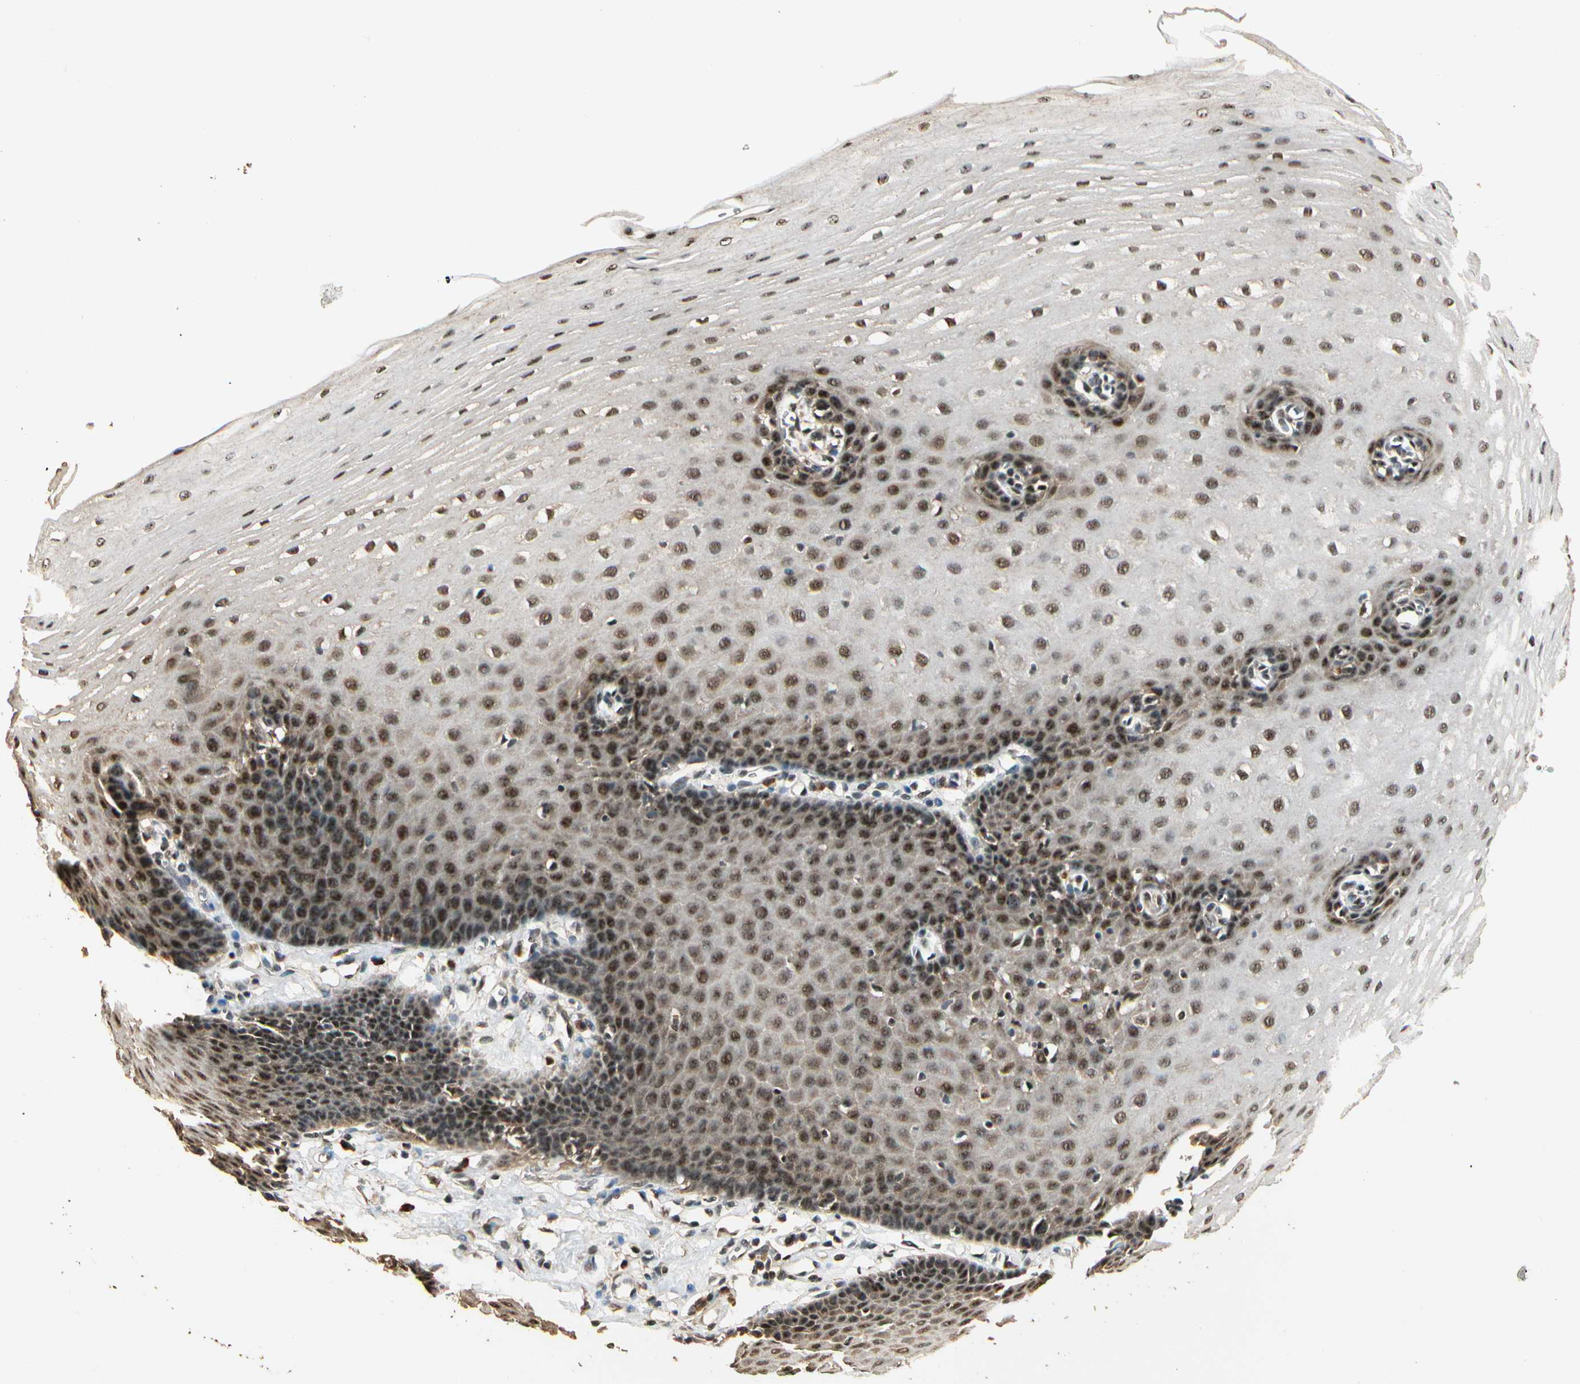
{"staining": {"intensity": "moderate", "quantity": ">75%", "location": "cytoplasmic/membranous,nuclear"}, "tissue": "esophagus", "cell_type": "Squamous epithelial cells", "image_type": "normal", "snomed": [{"axis": "morphology", "description": "Normal tissue, NOS"}, {"axis": "topography", "description": "Esophagus"}], "caption": "A micrograph of esophagus stained for a protein exhibits moderate cytoplasmic/membranous,nuclear brown staining in squamous epithelial cells. The staining is performed using DAB brown chromogen to label protein expression. The nuclei are counter-stained blue using hematoxylin.", "gene": "RBM25", "patient": {"sex": "male", "age": 70}}